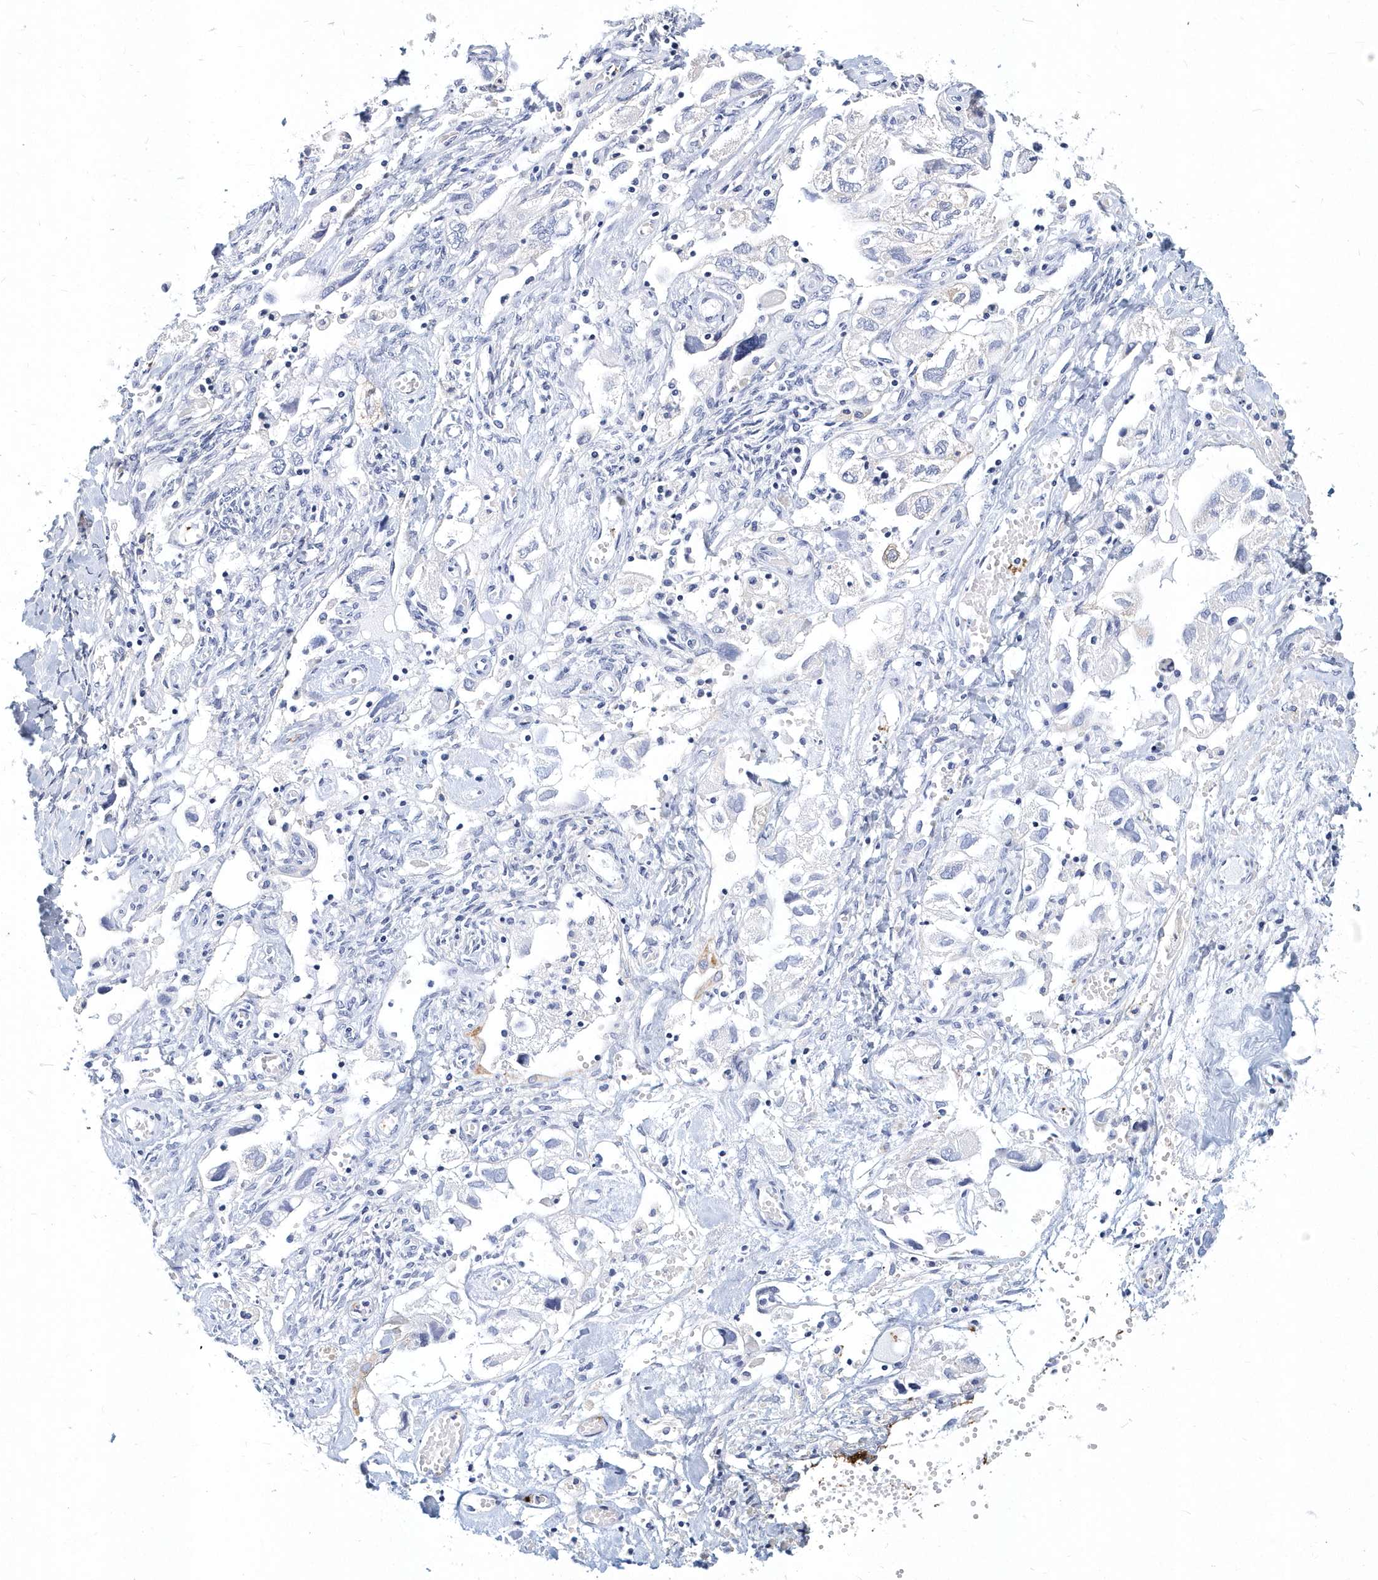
{"staining": {"intensity": "negative", "quantity": "none", "location": "none"}, "tissue": "ovarian cancer", "cell_type": "Tumor cells", "image_type": "cancer", "snomed": [{"axis": "morphology", "description": "Carcinoma, NOS"}, {"axis": "morphology", "description": "Cystadenocarcinoma, serous, NOS"}, {"axis": "topography", "description": "Ovary"}], "caption": "Ovarian cancer stained for a protein using immunohistochemistry (IHC) reveals no staining tumor cells.", "gene": "ITGA2B", "patient": {"sex": "female", "age": 69}}